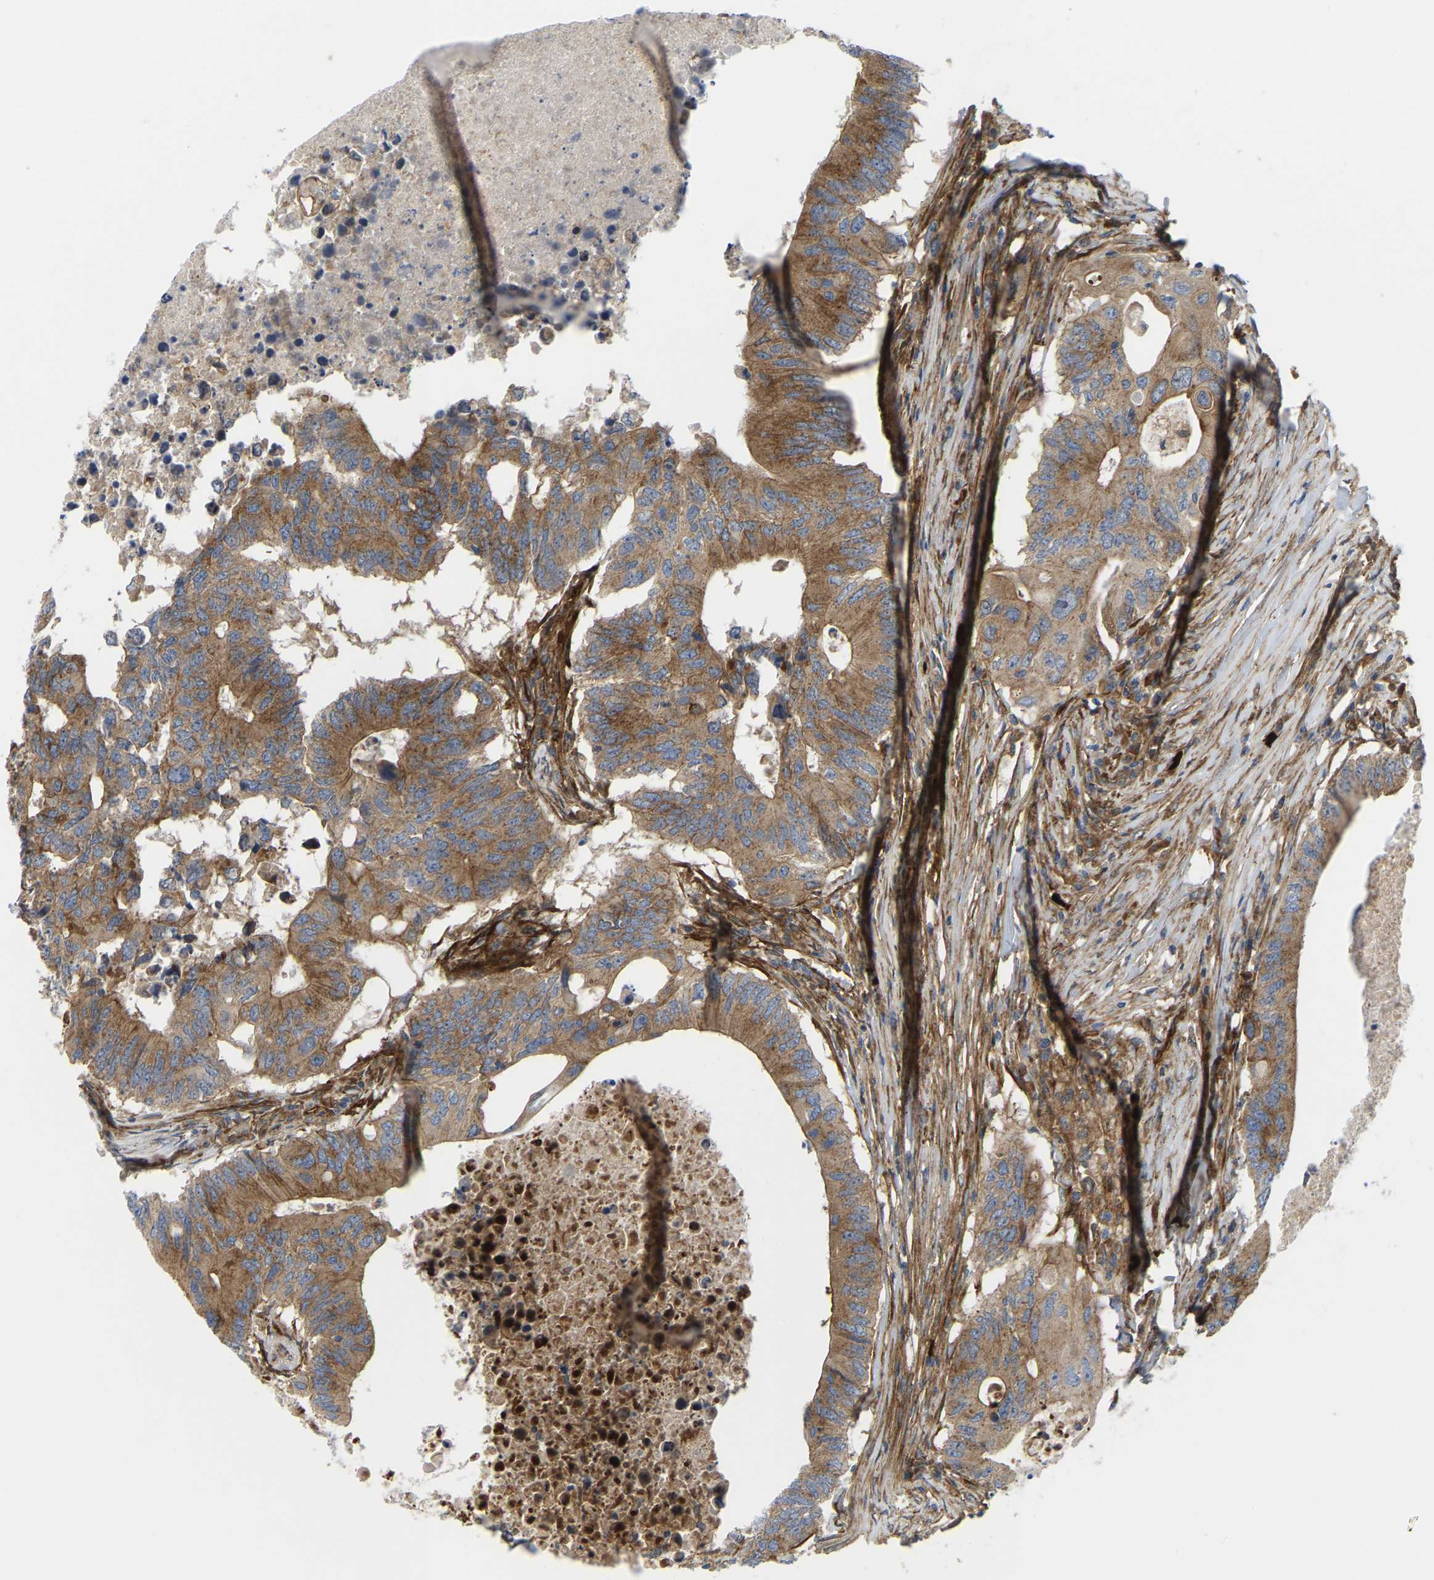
{"staining": {"intensity": "moderate", "quantity": ">75%", "location": "cytoplasmic/membranous"}, "tissue": "colorectal cancer", "cell_type": "Tumor cells", "image_type": "cancer", "snomed": [{"axis": "morphology", "description": "Adenocarcinoma, NOS"}, {"axis": "topography", "description": "Colon"}], "caption": "Colorectal adenocarcinoma stained for a protein displays moderate cytoplasmic/membranous positivity in tumor cells.", "gene": "PICALM", "patient": {"sex": "male", "age": 71}}